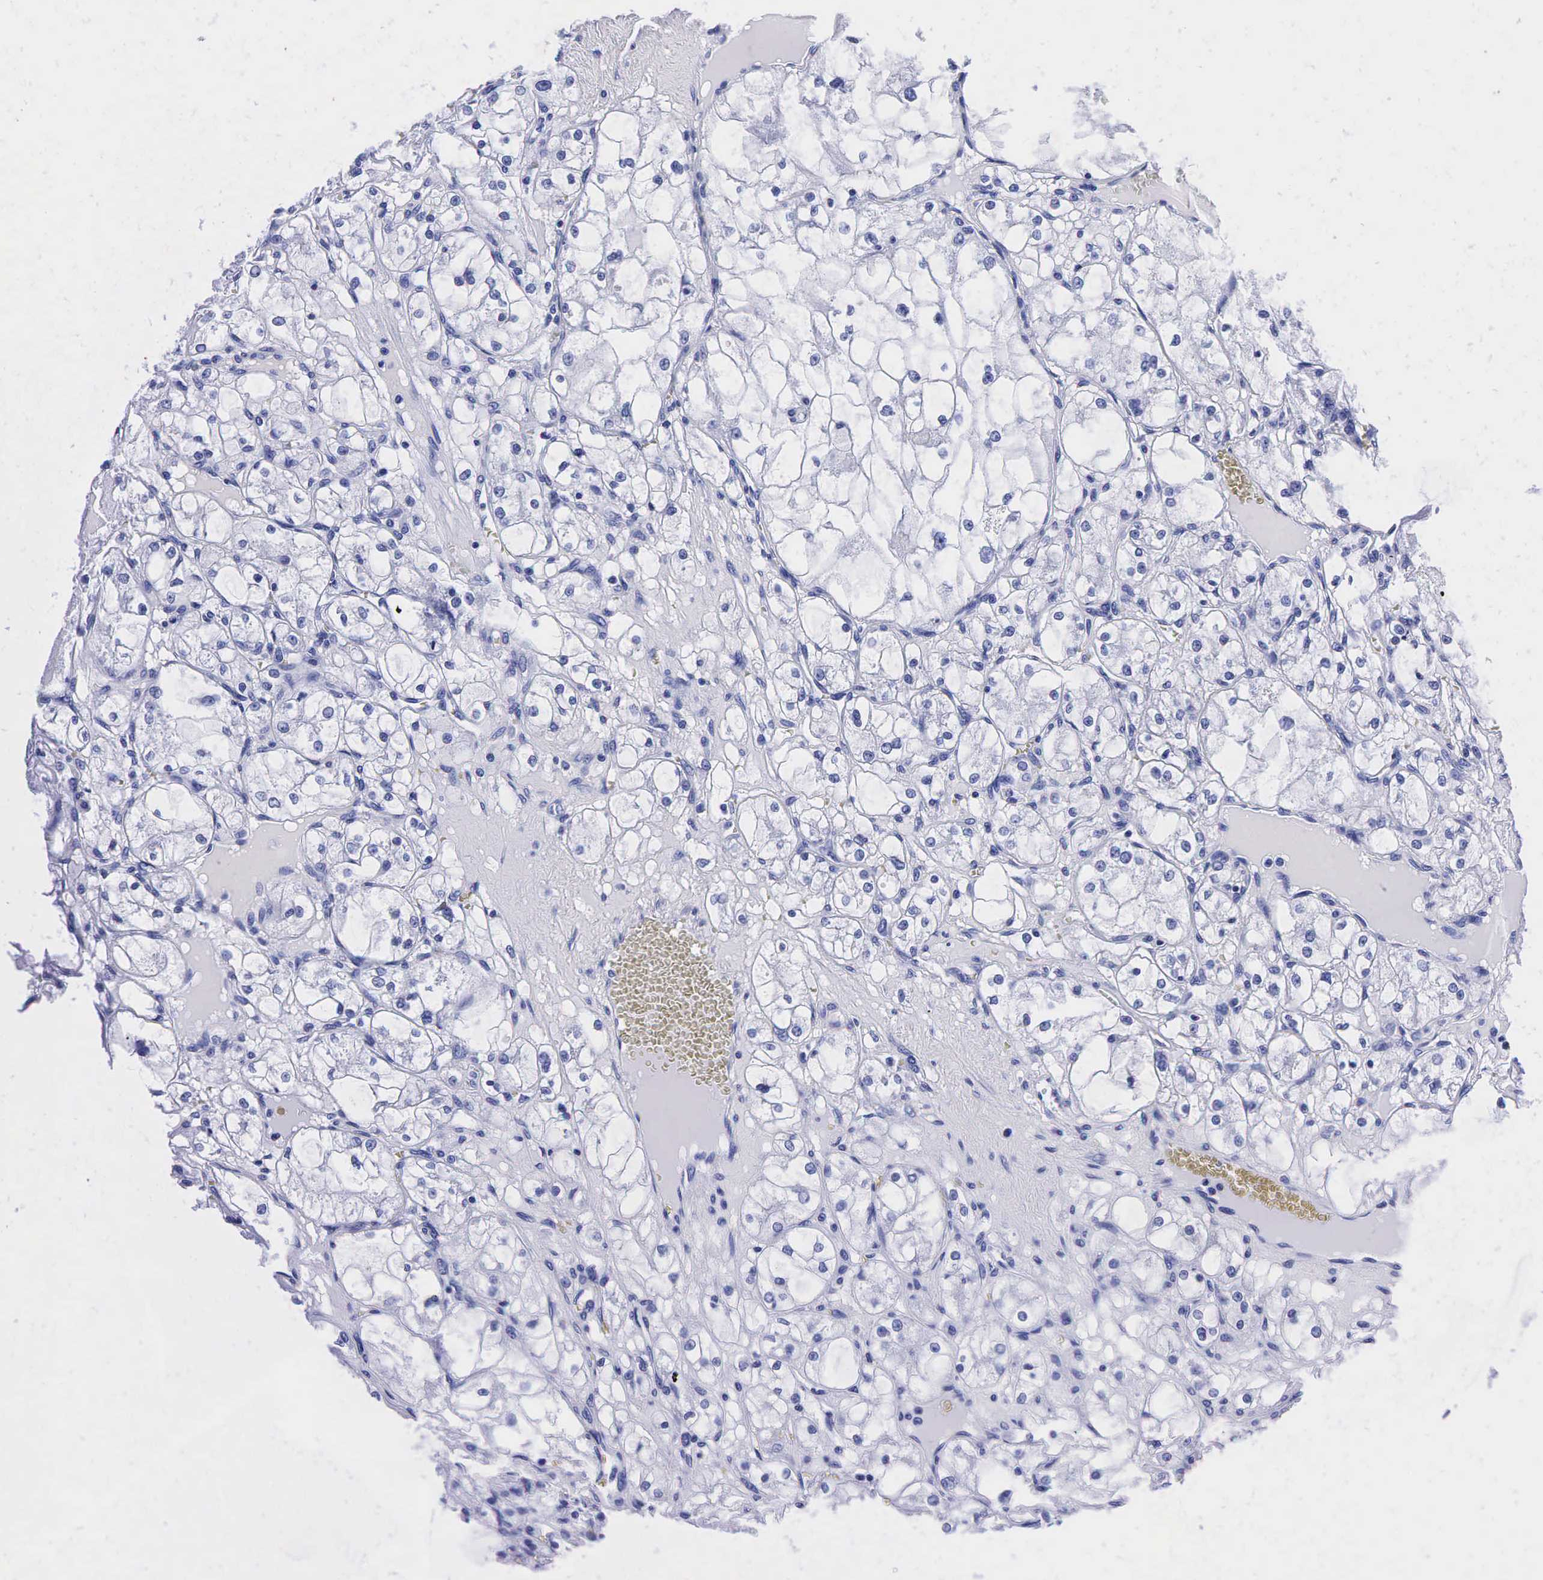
{"staining": {"intensity": "negative", "quantity": "none", "location": "none"}, "tissue": "renal cancer", "cell_type": "Tumor cells", "image_type": "cancer", "snomed": [{"axis": "morphology", "description": "Adenocarcinoma, NOS"}, {"axis": "topography", "description": "Kidney"}], "caption": "Adenocarcinoma (renal) was stained to show a protein in brown. There is no significant positivity in tumor cells.", "gene": "TG", "patient": {"sex": "male", "age": 61}}